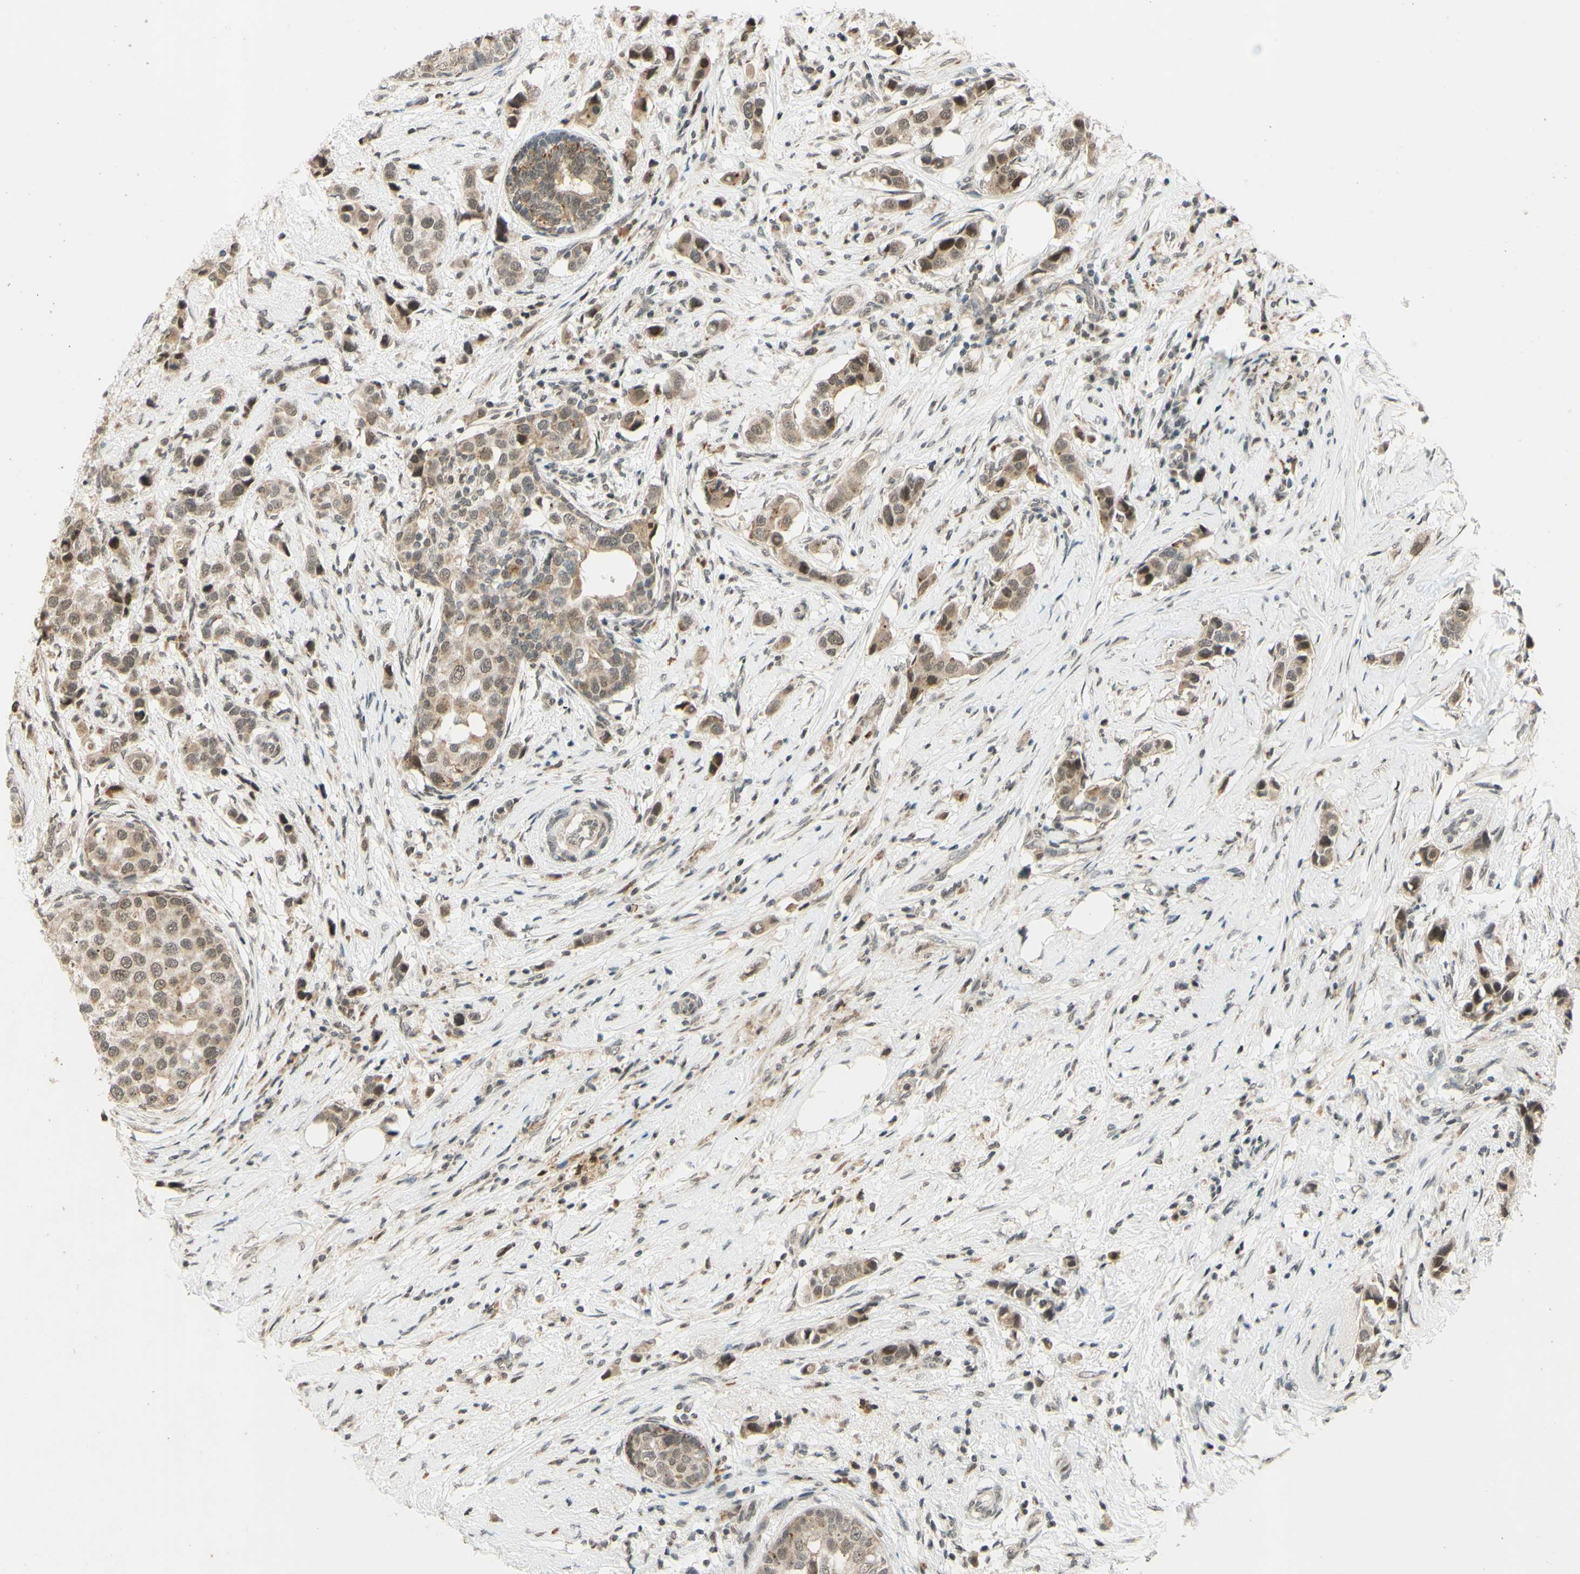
{"staining": {"intensity": "moderate", "quantity": ">75%", "location": "nuclear"}, "tissue": "breast cancer", "cell_type": "Tumor cells", "image_type": "cancer", "snomed": [{"axis": "morphology", "description": "Normal tissue, NOS"}, {"axis": "morphology", "description": "Duct carcinoma"}, {"axis": "topography", "description": "Breast"}], "caption": "Protein staining by IHC reveals moderate nuclear expression in about >75% of tumor cells in breast intraductal carcinoma.", "gene": "SMARCB1", "patient": {"sex": "female", "age": 50}}